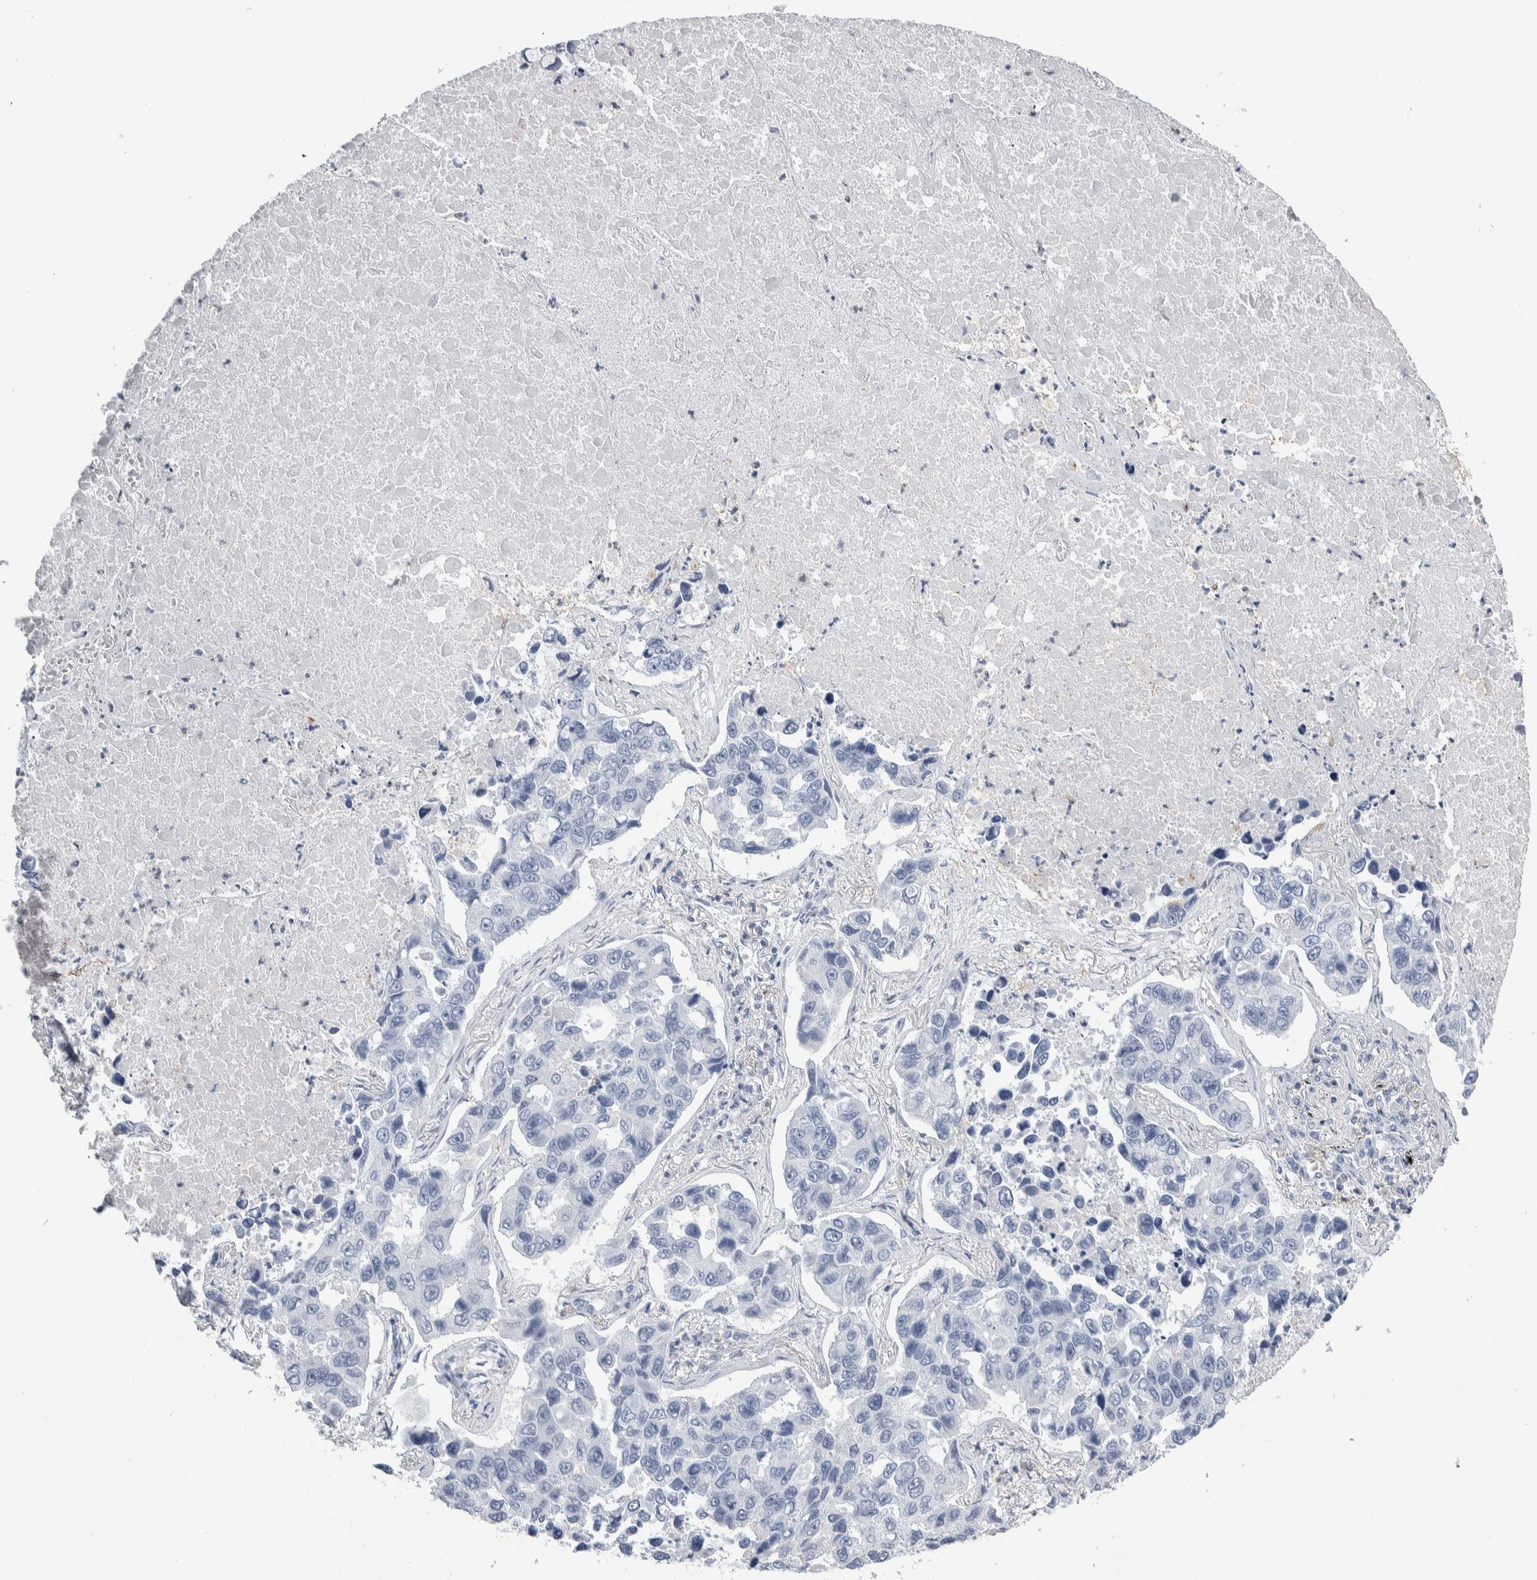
{"staining": {"intensity": "negative", "quantity": "none", "location": "none"}, "tissue": "lung cancer", "cell_type": "Tumor cells", "image_type": "cancer", "snomed": [{"axis": "morphology", "description": "Adenocarcinoma, NOS"}, {"axis": "topography", "description": "Lung"}], "caption": "Tumor cells are negative for protein expression in human lung cancer.", "gene": "SKAP2", "patient": {"sex": "male", "age": 64}}